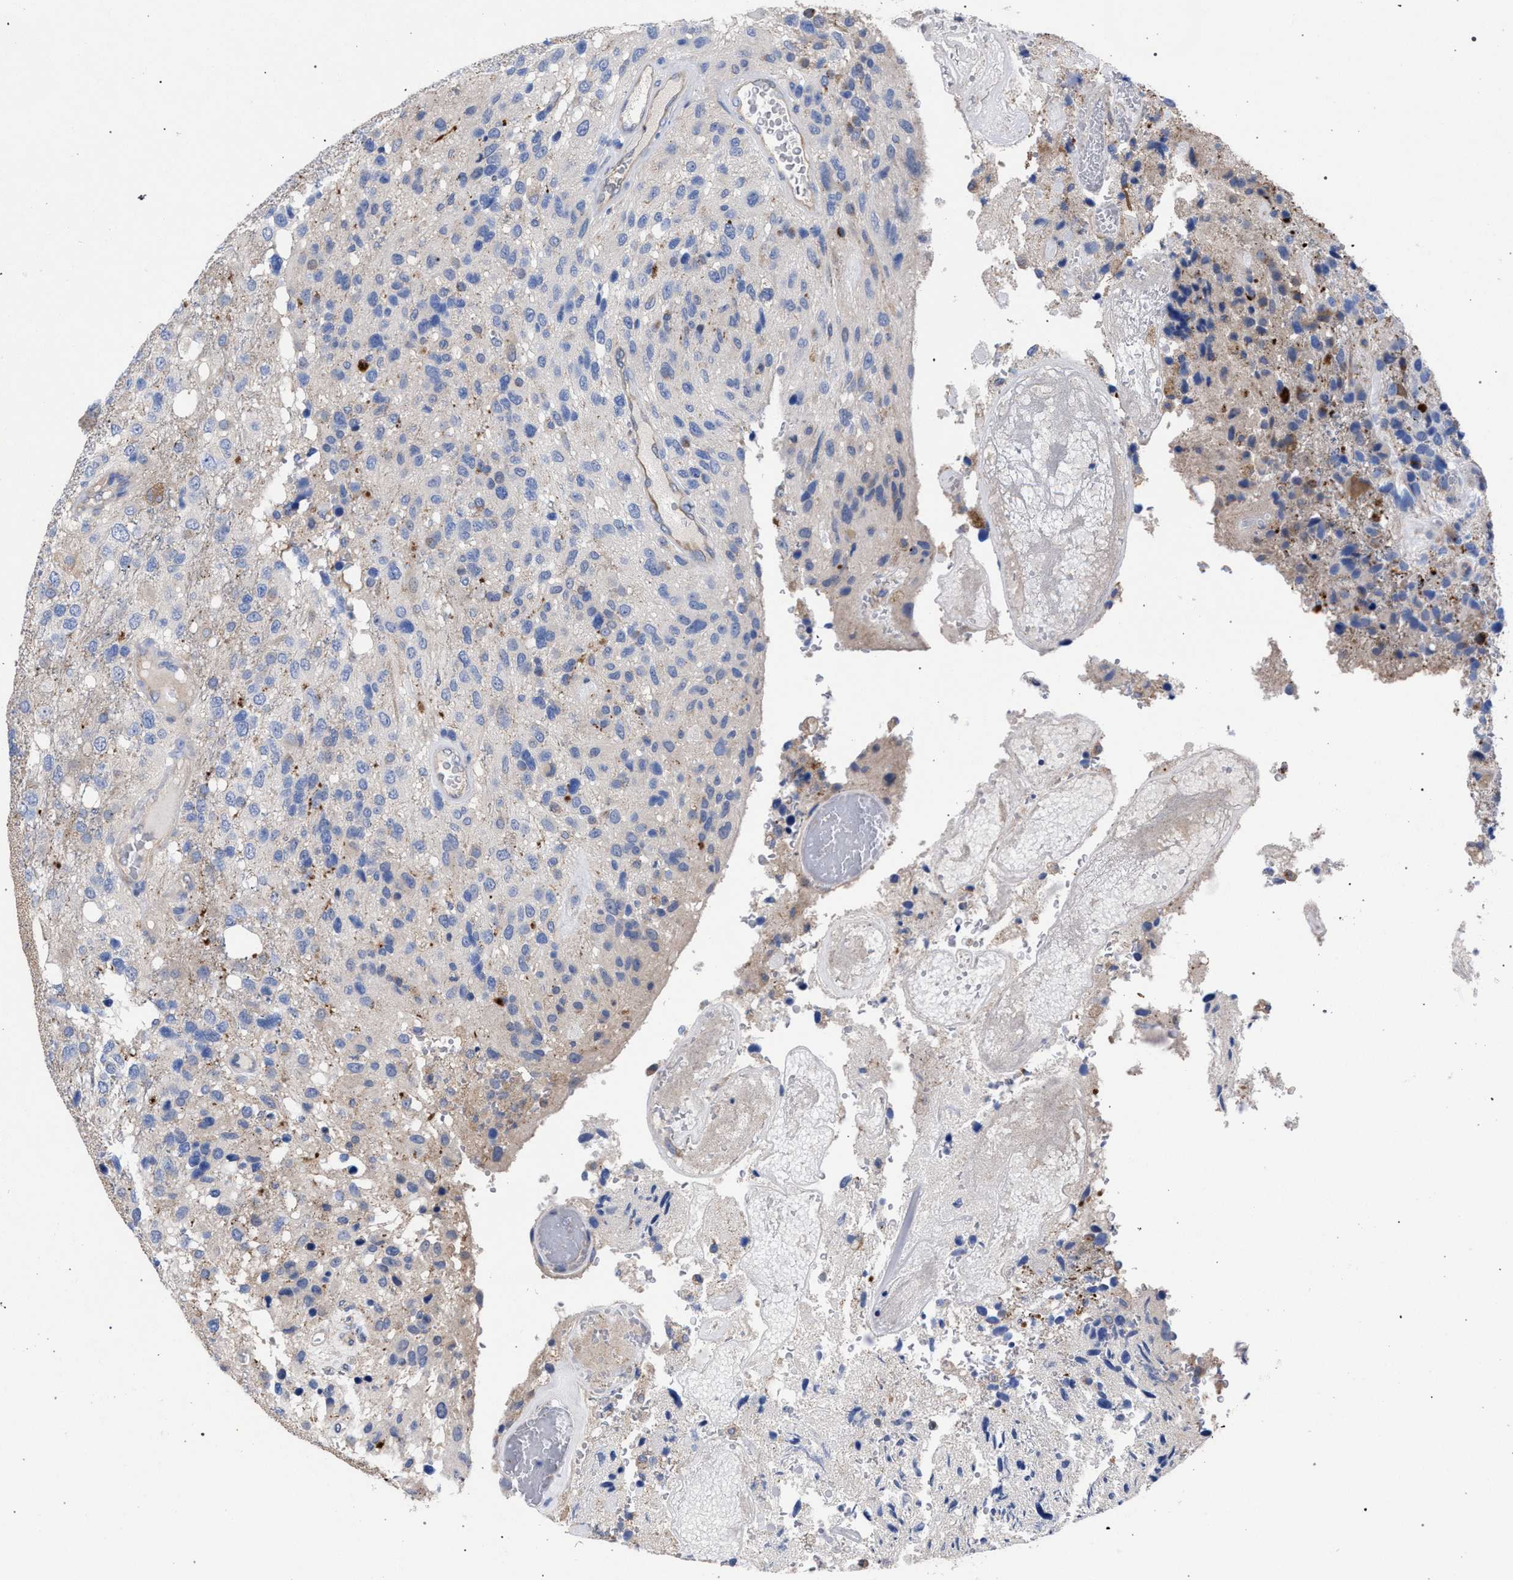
{"staining": {"intensity": "negative", "quantity": "none", "location": "none"}, "tissue": "glioma", "cell_type": "Tumor cells", "image_type": "cancer", "snomed": [{"axis": "morphology", "description": "Glioma, malignant, High grade"}, {"axis": "topography", "description": "Brain"}], "caption": "Immunohistochemistry of glioma reveals no expression in tumor cells.", "gene": "GMPR", "patient": {"sex": "female", "age": 58}}